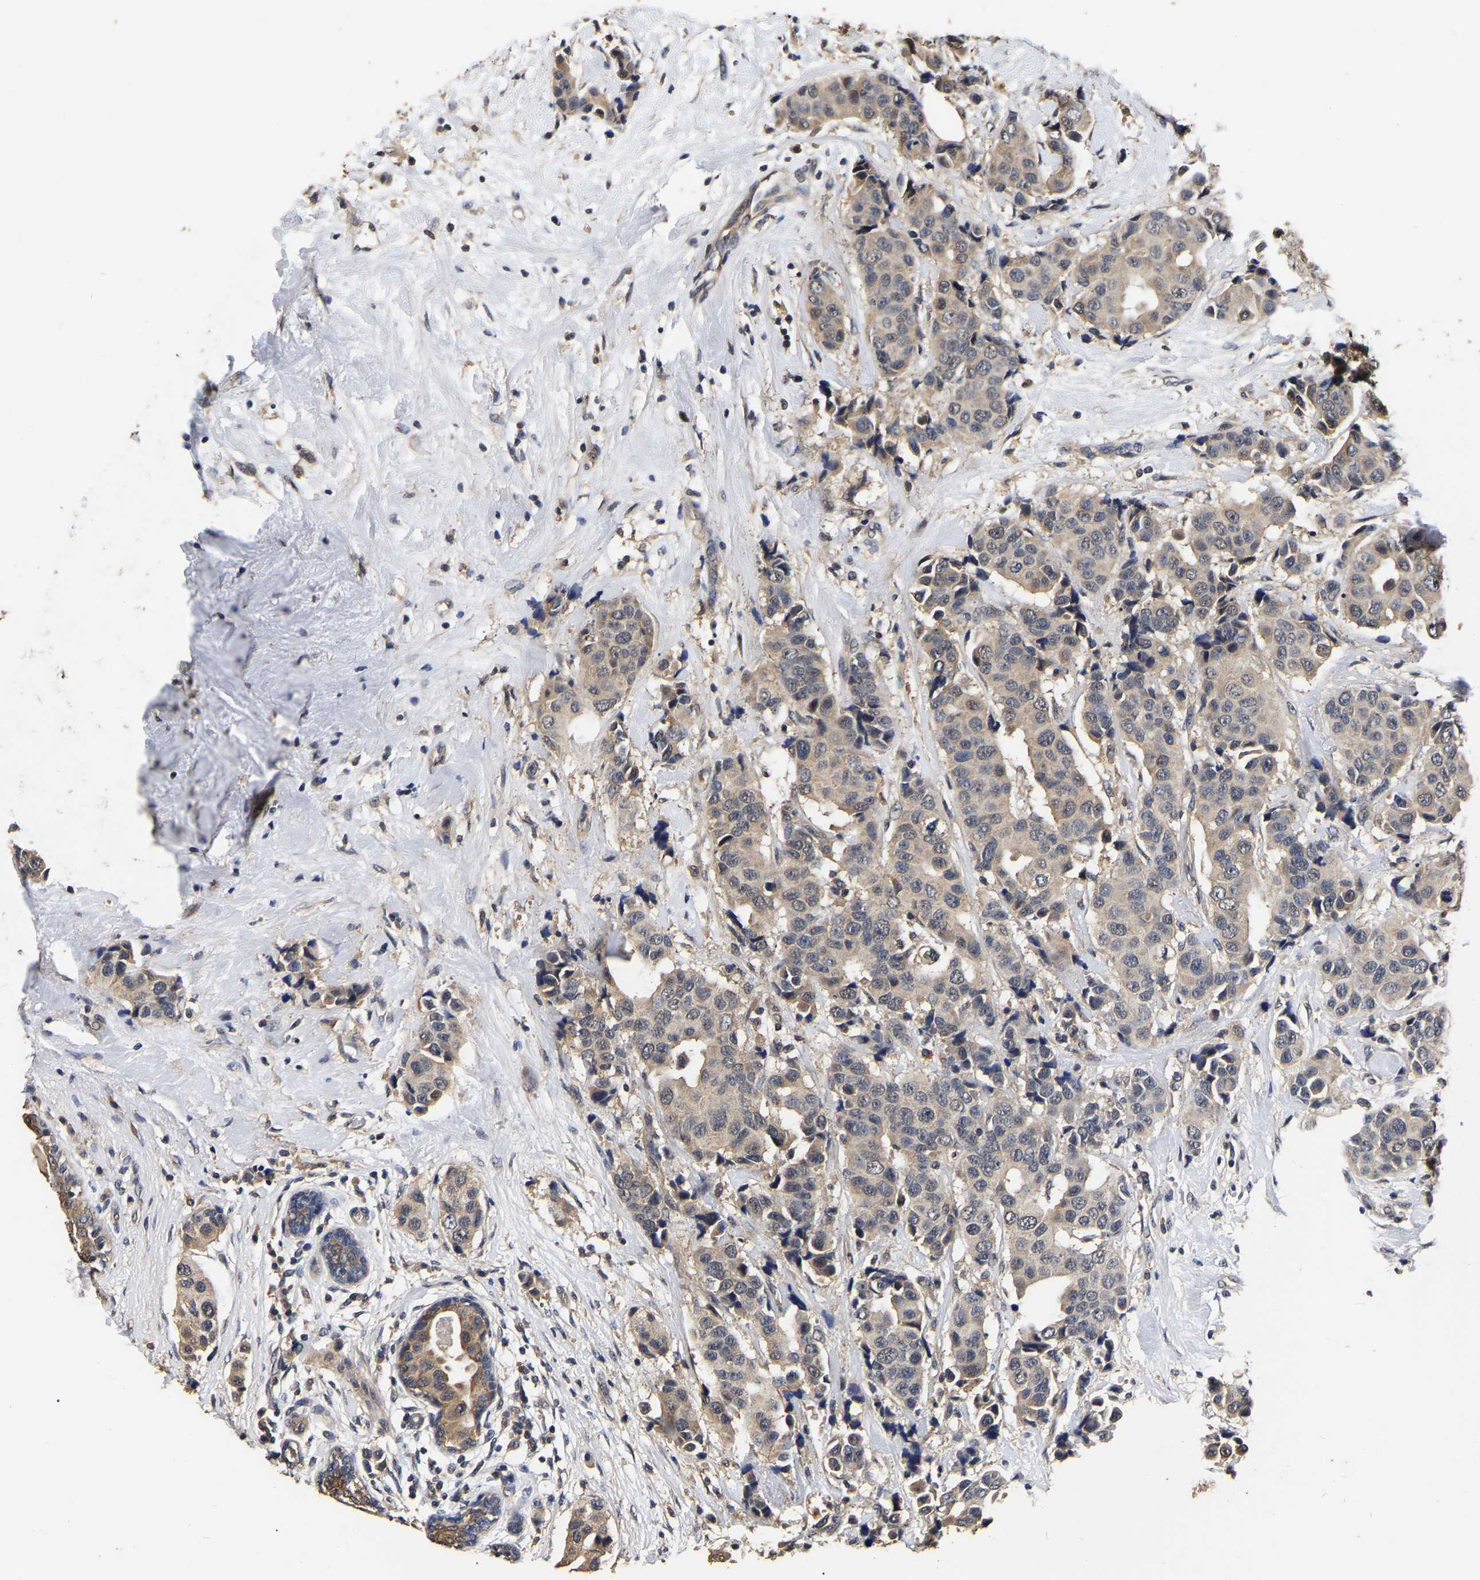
{"staining": {"intensity": "weak", "quantity": ">75%", "location": "cytoplasmic/membranous"}, "tissue": "breast cancer", "cell_type": "Tumor cells", "image_type": "cancer", "snomed": [{"axis": "morphology", "description": "Normal tissue, NOS"}, {"axis": "morphology", "description": "Duct carcinoma"}, {"axis": "topography", "description": "Breast"}], "caption": "High-magnification brightfield microscopy of breast cancer stained with DAB (brown) and counterstained with hematoxylin (blue). tumor cells exhibit weak cytoplasmic/membranous staining is present in about>75% of cells. (DAB = brown stain, brightfield microscopy at high magnification).", "gene": "STK32C", "patient": {"sex": "female", "age": 39}}